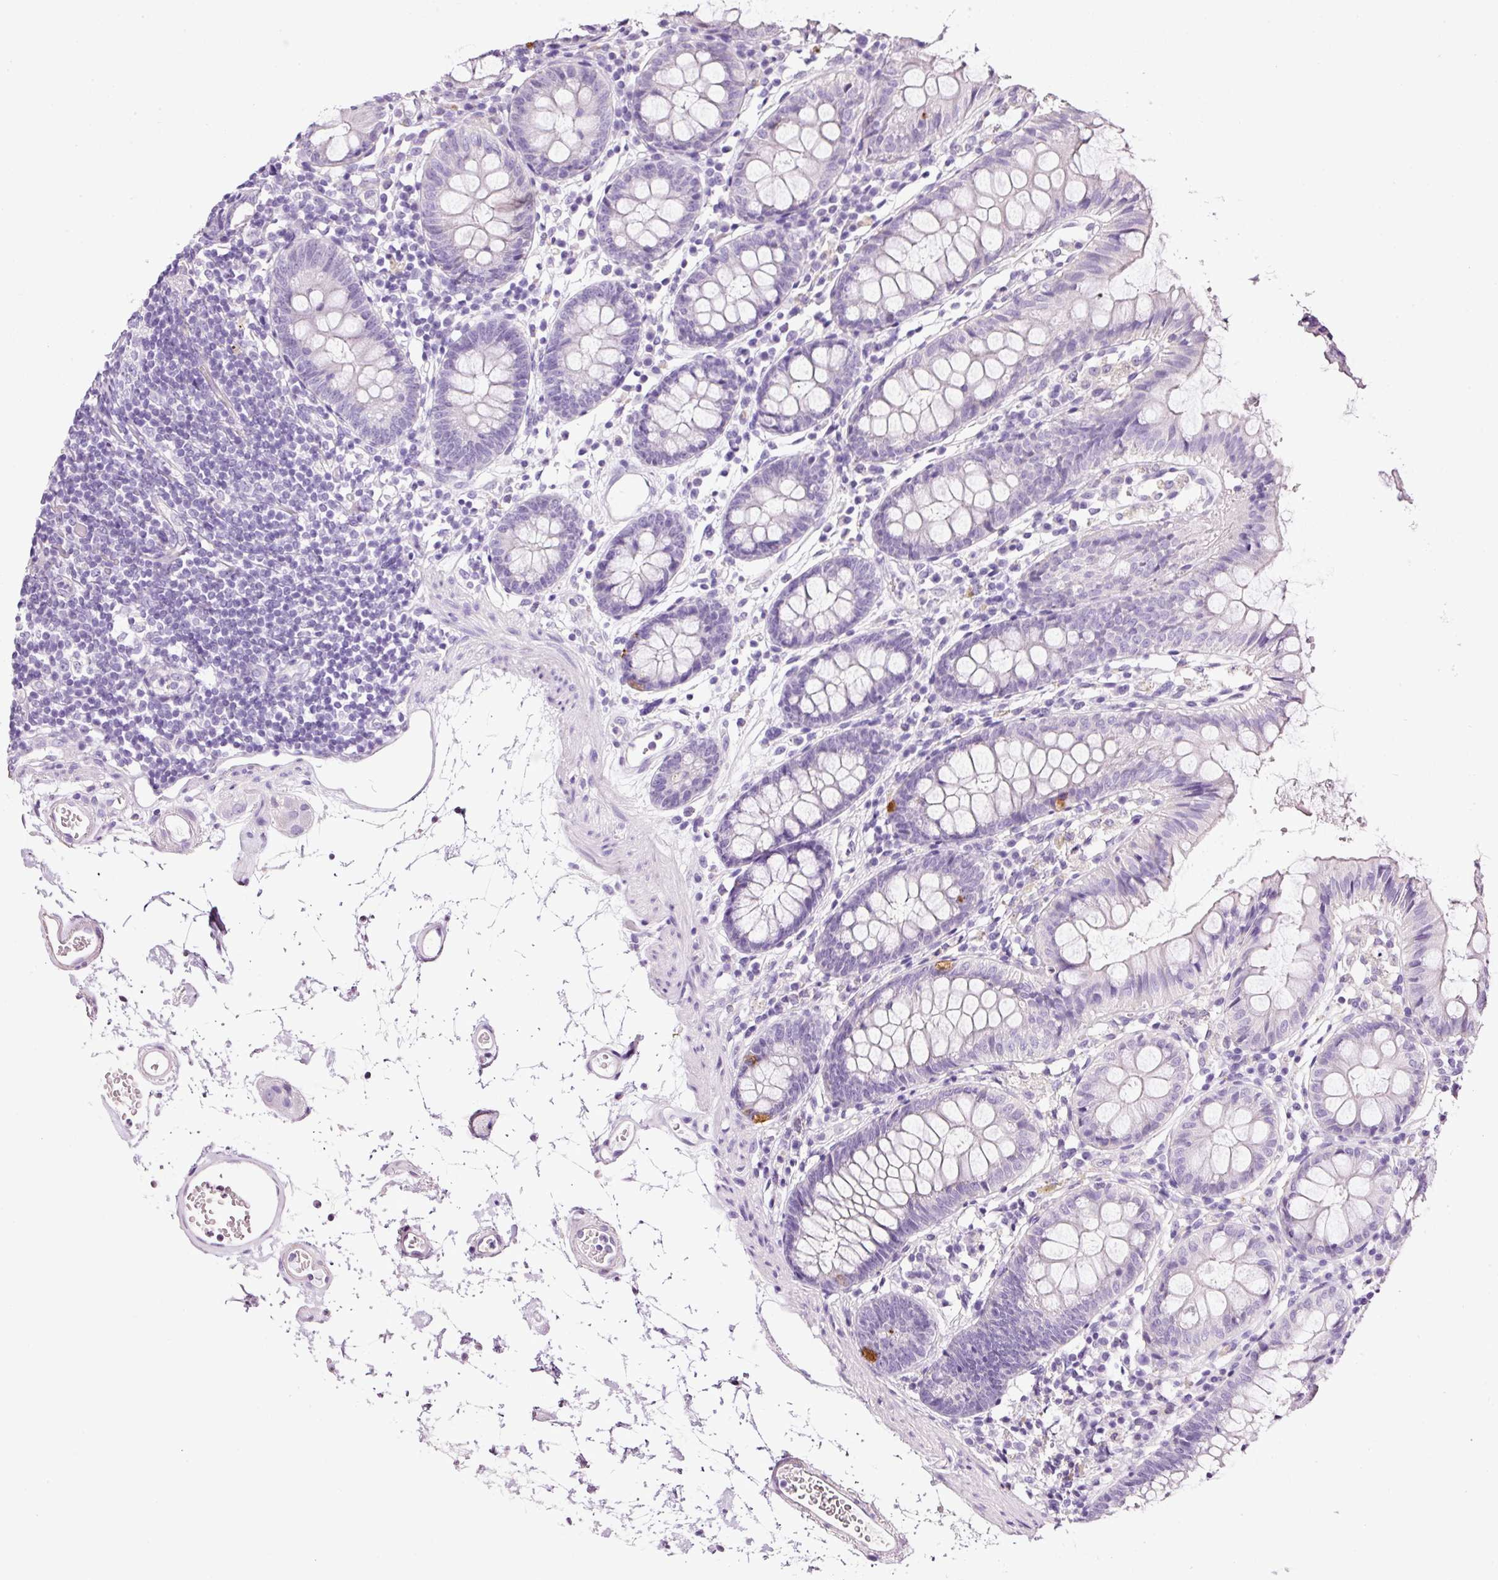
{"staining": {"intensity": "negative", "quantity": "none", "location": "none"}, "tissue": "colon", "cell_type": "Endothelial cells", "image_type": "normal", "snomed": [{"axis": "morphology", "description": "Normal tissue, NOS"}, {"axis": "topography", "description": "Colon"}], "caption": "High power microscopy image of an immunohistochemistry (IHC) image of unremarkable colon, revealing no significant staining in endothelial cells.", "gene": "BSND", "patient": {"sex": "female", "age": 84}}